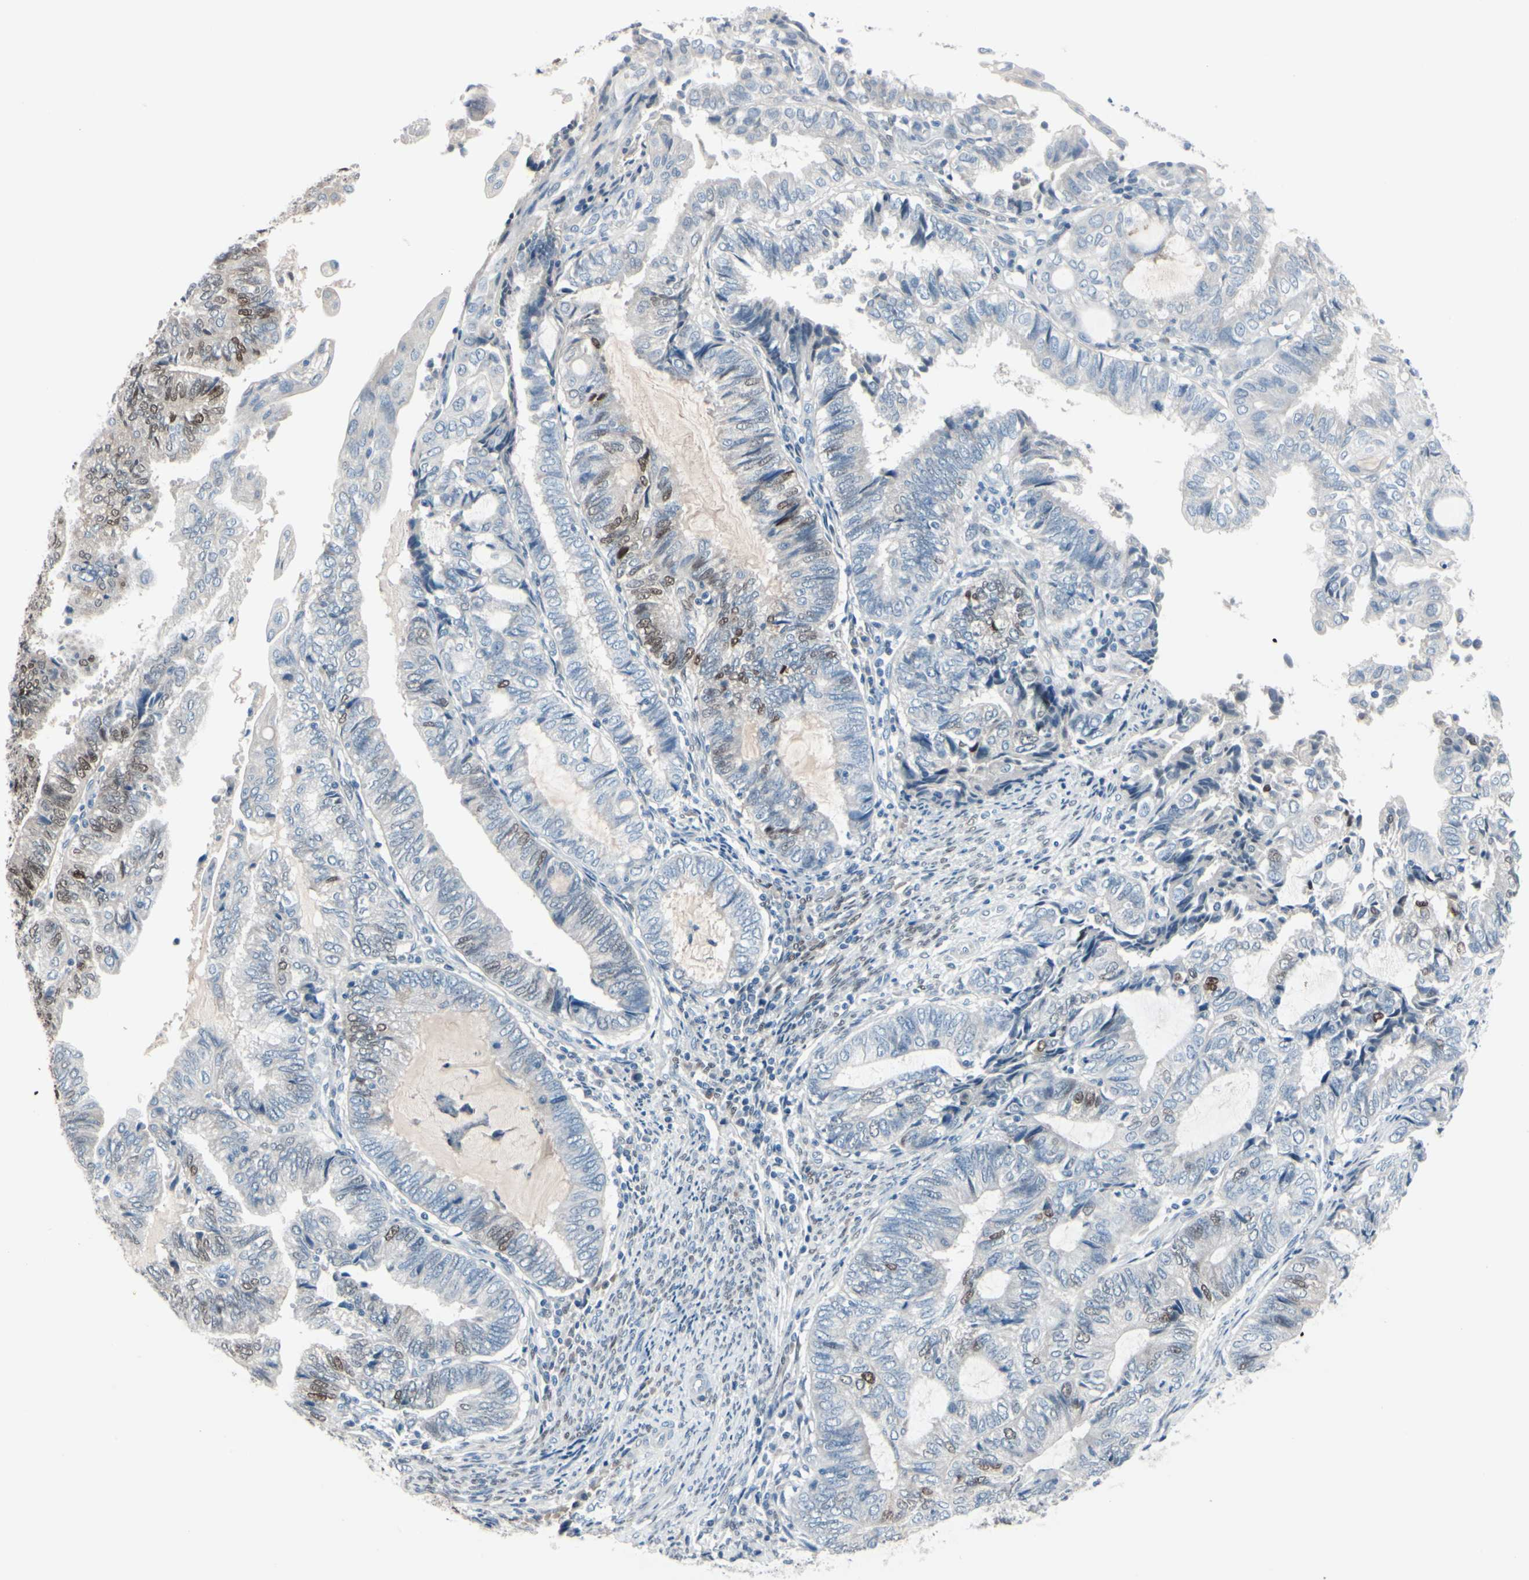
{"staining": {"intensity": "strong", "quantity": "<25%", "location": "nuclear"}, "tissue": "endometrial cancer", "cell_type": "Tumor cells", "image_type": "cancer", "snomed": [{"axis": "morphology", "description": "Adenocarcinoma, NOS"}, {"axis": "topography", "description": "Uterus"}, {"axis": "topography", "description": "Endometrium"}], "caption": "Protein staining displays strong nuclear staining in about <25% of tumor cells in endometrial cancer.", "gene": "PGR", "patient": {"sex": "female", "age": 70}}